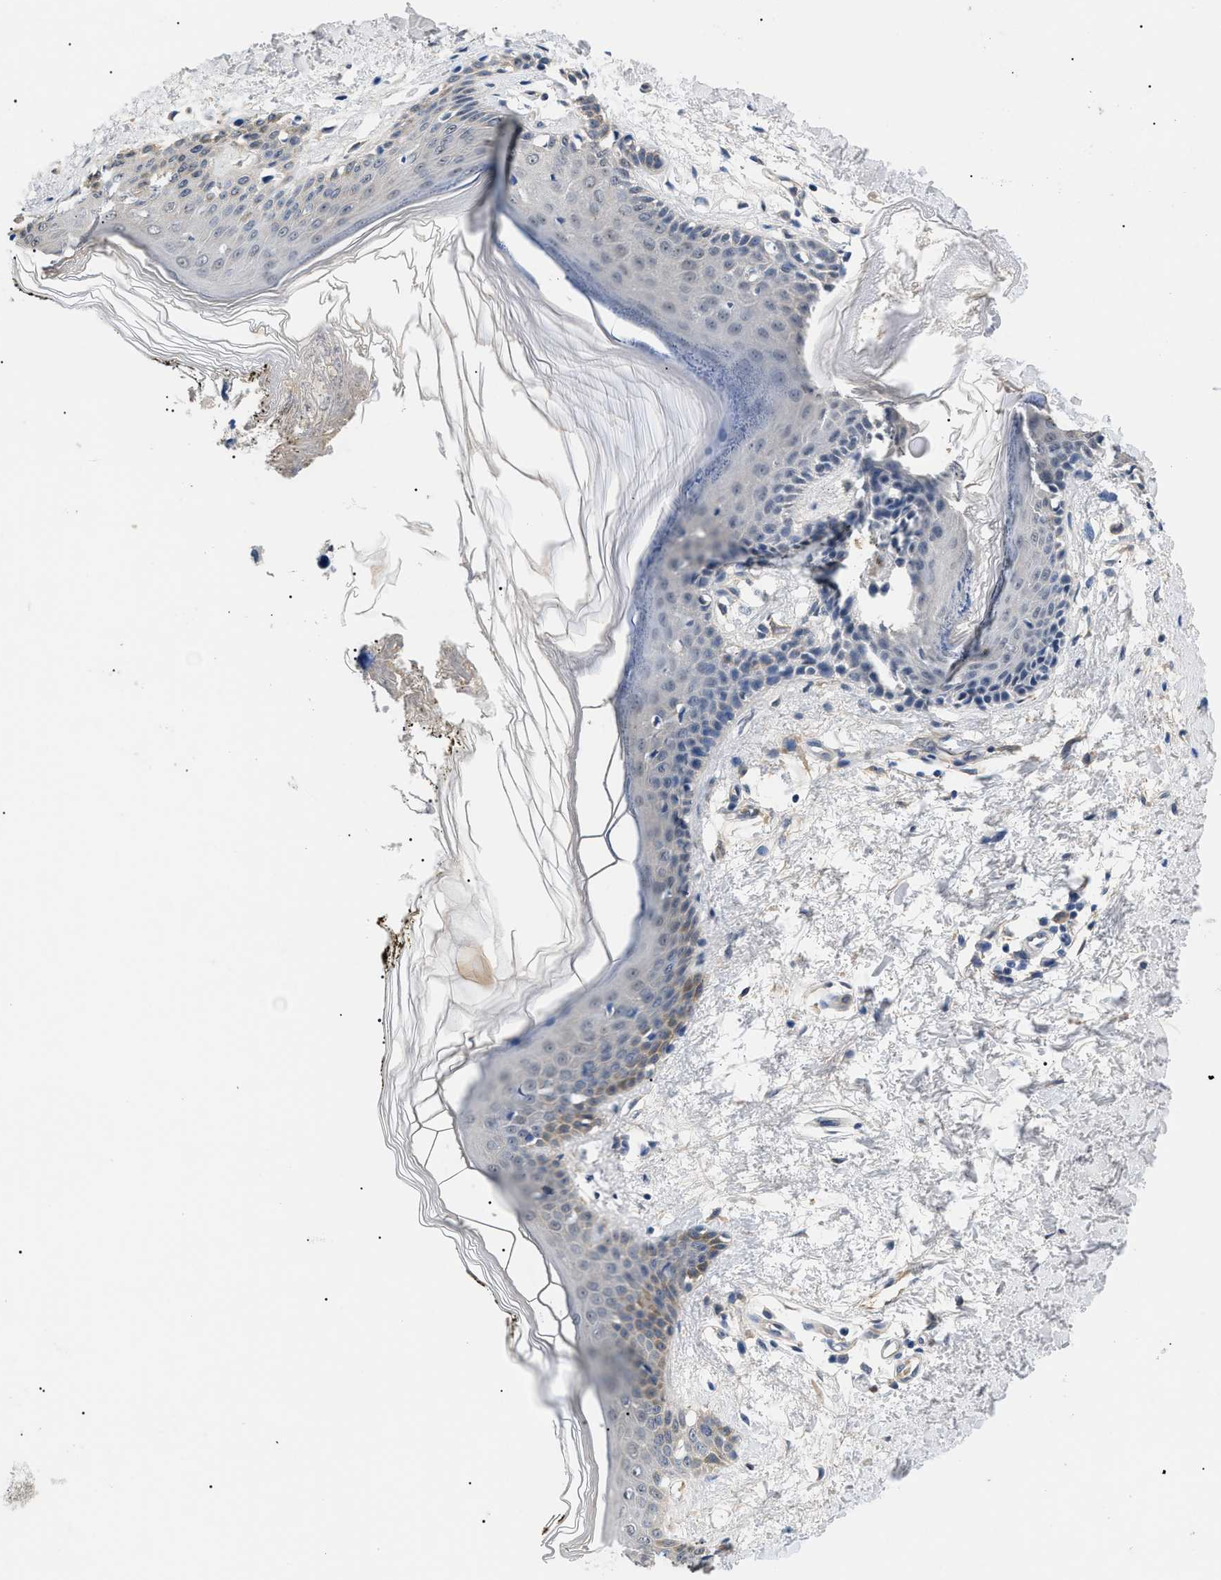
{"staining": {"intensity": "negative", "quantity": "none", "location": "none"}, "tissue": "skin", "cell_type": "Fibroblasts", "image_type": "normal", "snomed": [{"axis": "morphology", "description": "Normal tissue, NOS"}, {"axis": "topography", "description": "Skin"}], "caption": "A high-resolution histopathology image shows immunohistochemistry (IHC) staining of unremarkable skin, which shows no significant positivity in fibroblasts.", "gene": "PRRT2", "patient": {"sex": "male", "age": 53}}